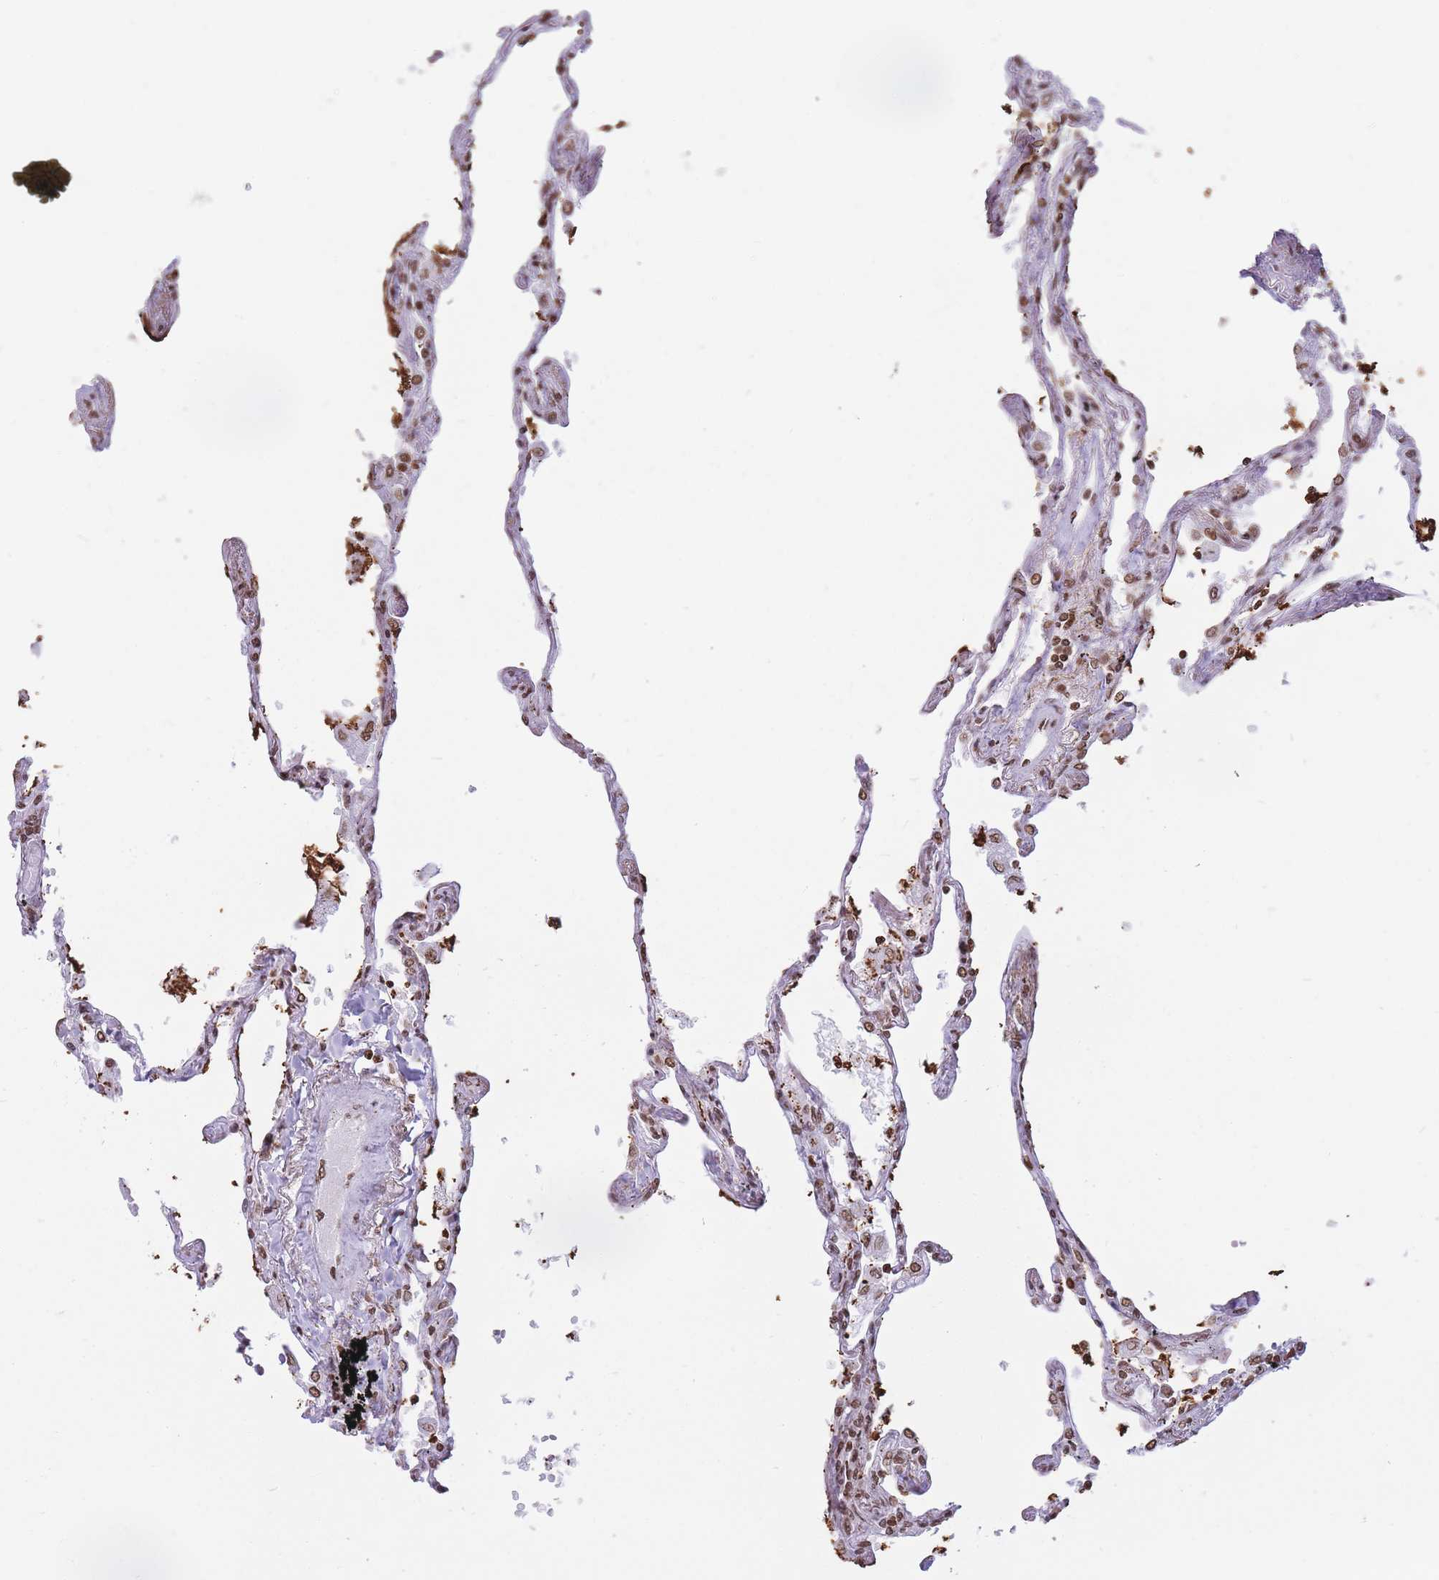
{"staining": {"intensity": "moderate", "quantity": ">75%", "location": "nuclear"}, "tissue": "lung", "cell_type": "Alveolar cells", "image_type": "normal", "snomed": [{"axis": "morphology", "description": "Normal tissue, NOS"}, {"axis": "topography", "description": "Lung"}], "caption": "Protein staining of unremarkable lung demonstrates moderate nuclear expression in approximately >75% of alveolar cells. The staining was performed using DAB (3,3'-diaminobenzidine) to visualize the protein expression in brown, while the nuclei were stained in blue with hematoxylin (Magnification: 20x).", "gene": "SHISAL1", "patient": {"sex": "female", "age": 67}}